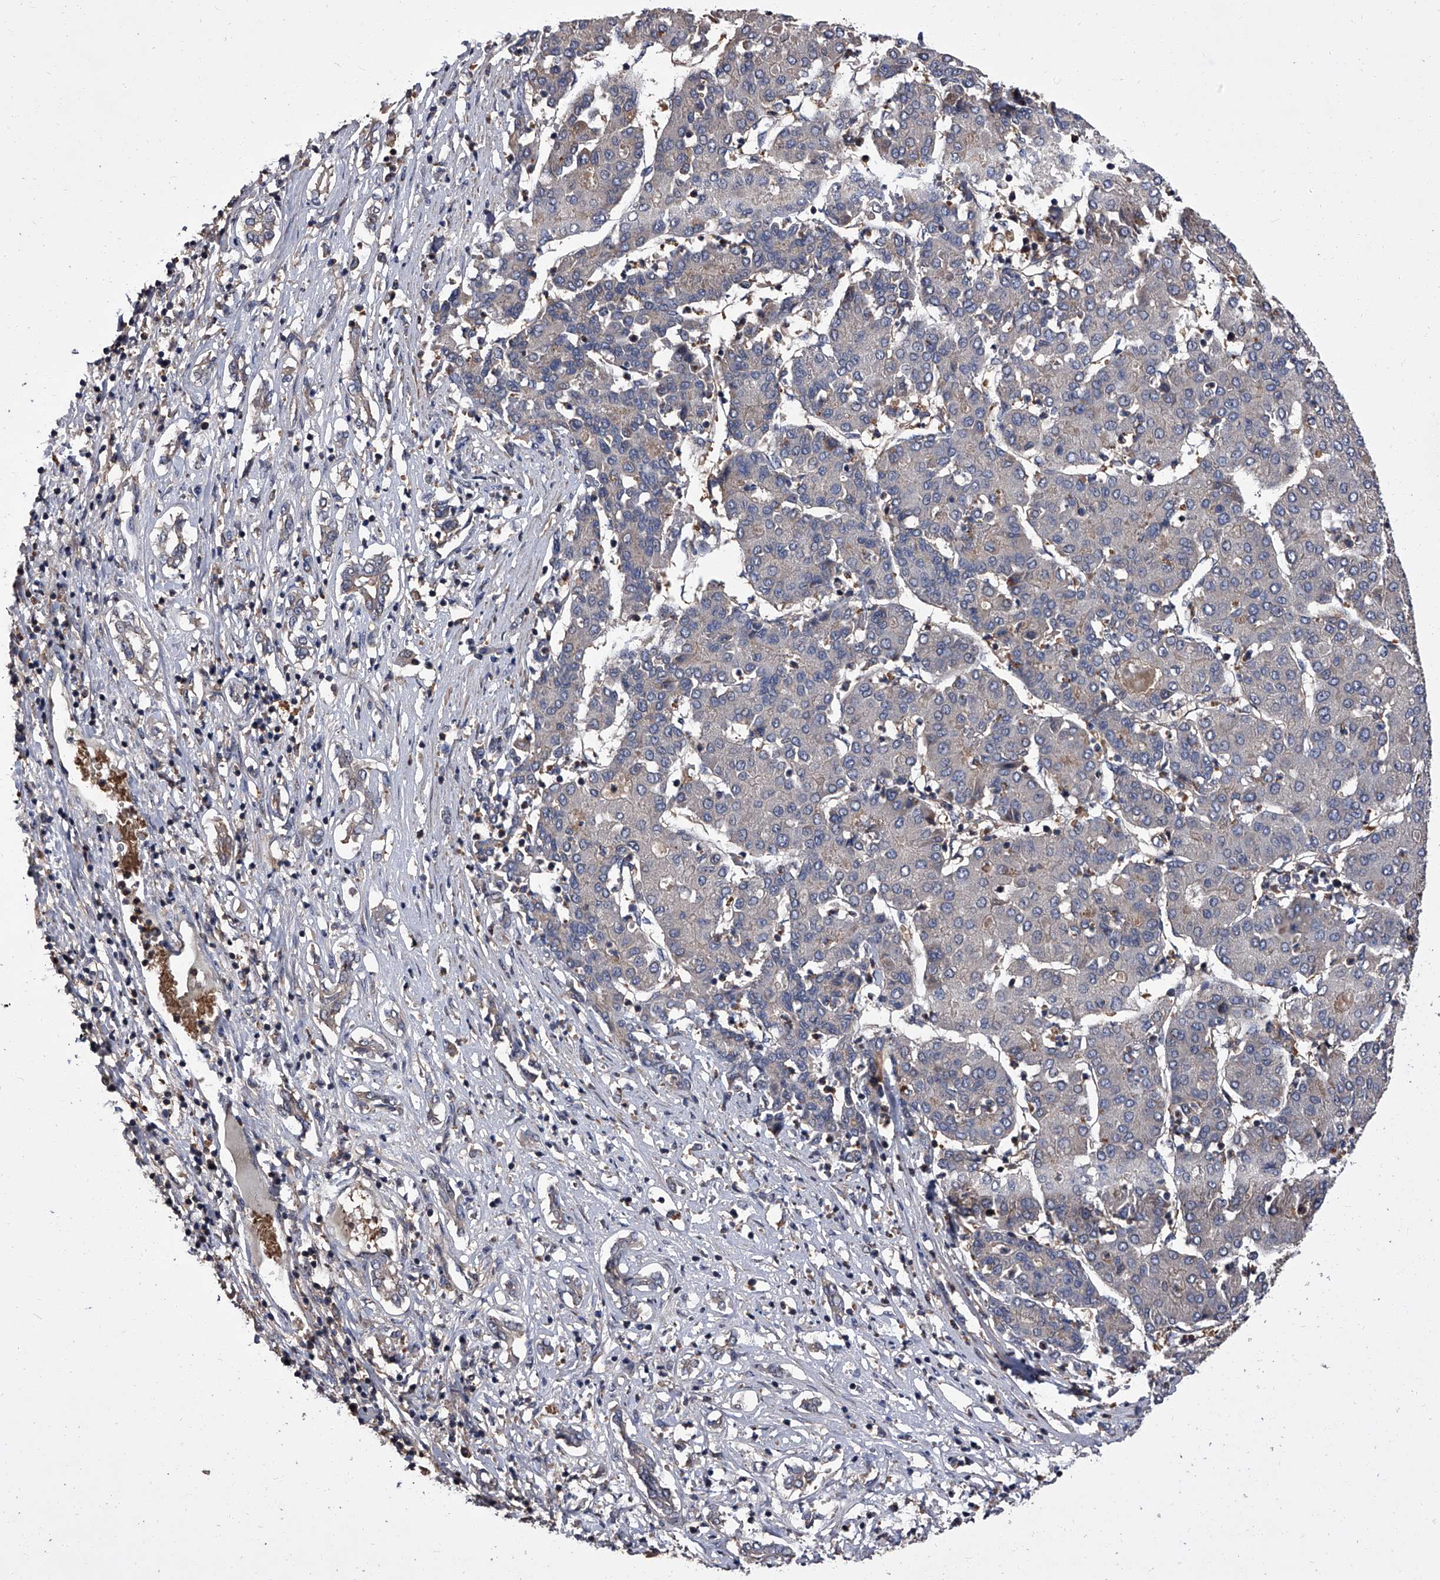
{"staining": {"intensity": "negative", "quantity": "none", "location": "none"}, "tissue": "liver cancer", "cell_type": "Tumor cells", "image_type": "cancer", "snomed": [{"axis": "morphology", "description": "Carcinoma, Hepatocellular, NOS"}, {"axis": "topography", "description": "Liver"}], "caption": "High power microscopy micrograph of an immunohistochemistry (IHC) histopathology image of liver cancer, revealing no significant positivity in tumor cells. (DAB immunohistochemistry (IHC) with hematoxylin counter stain).", "gene": "STK36", "patient": {"sex": "male", "age": 65}}